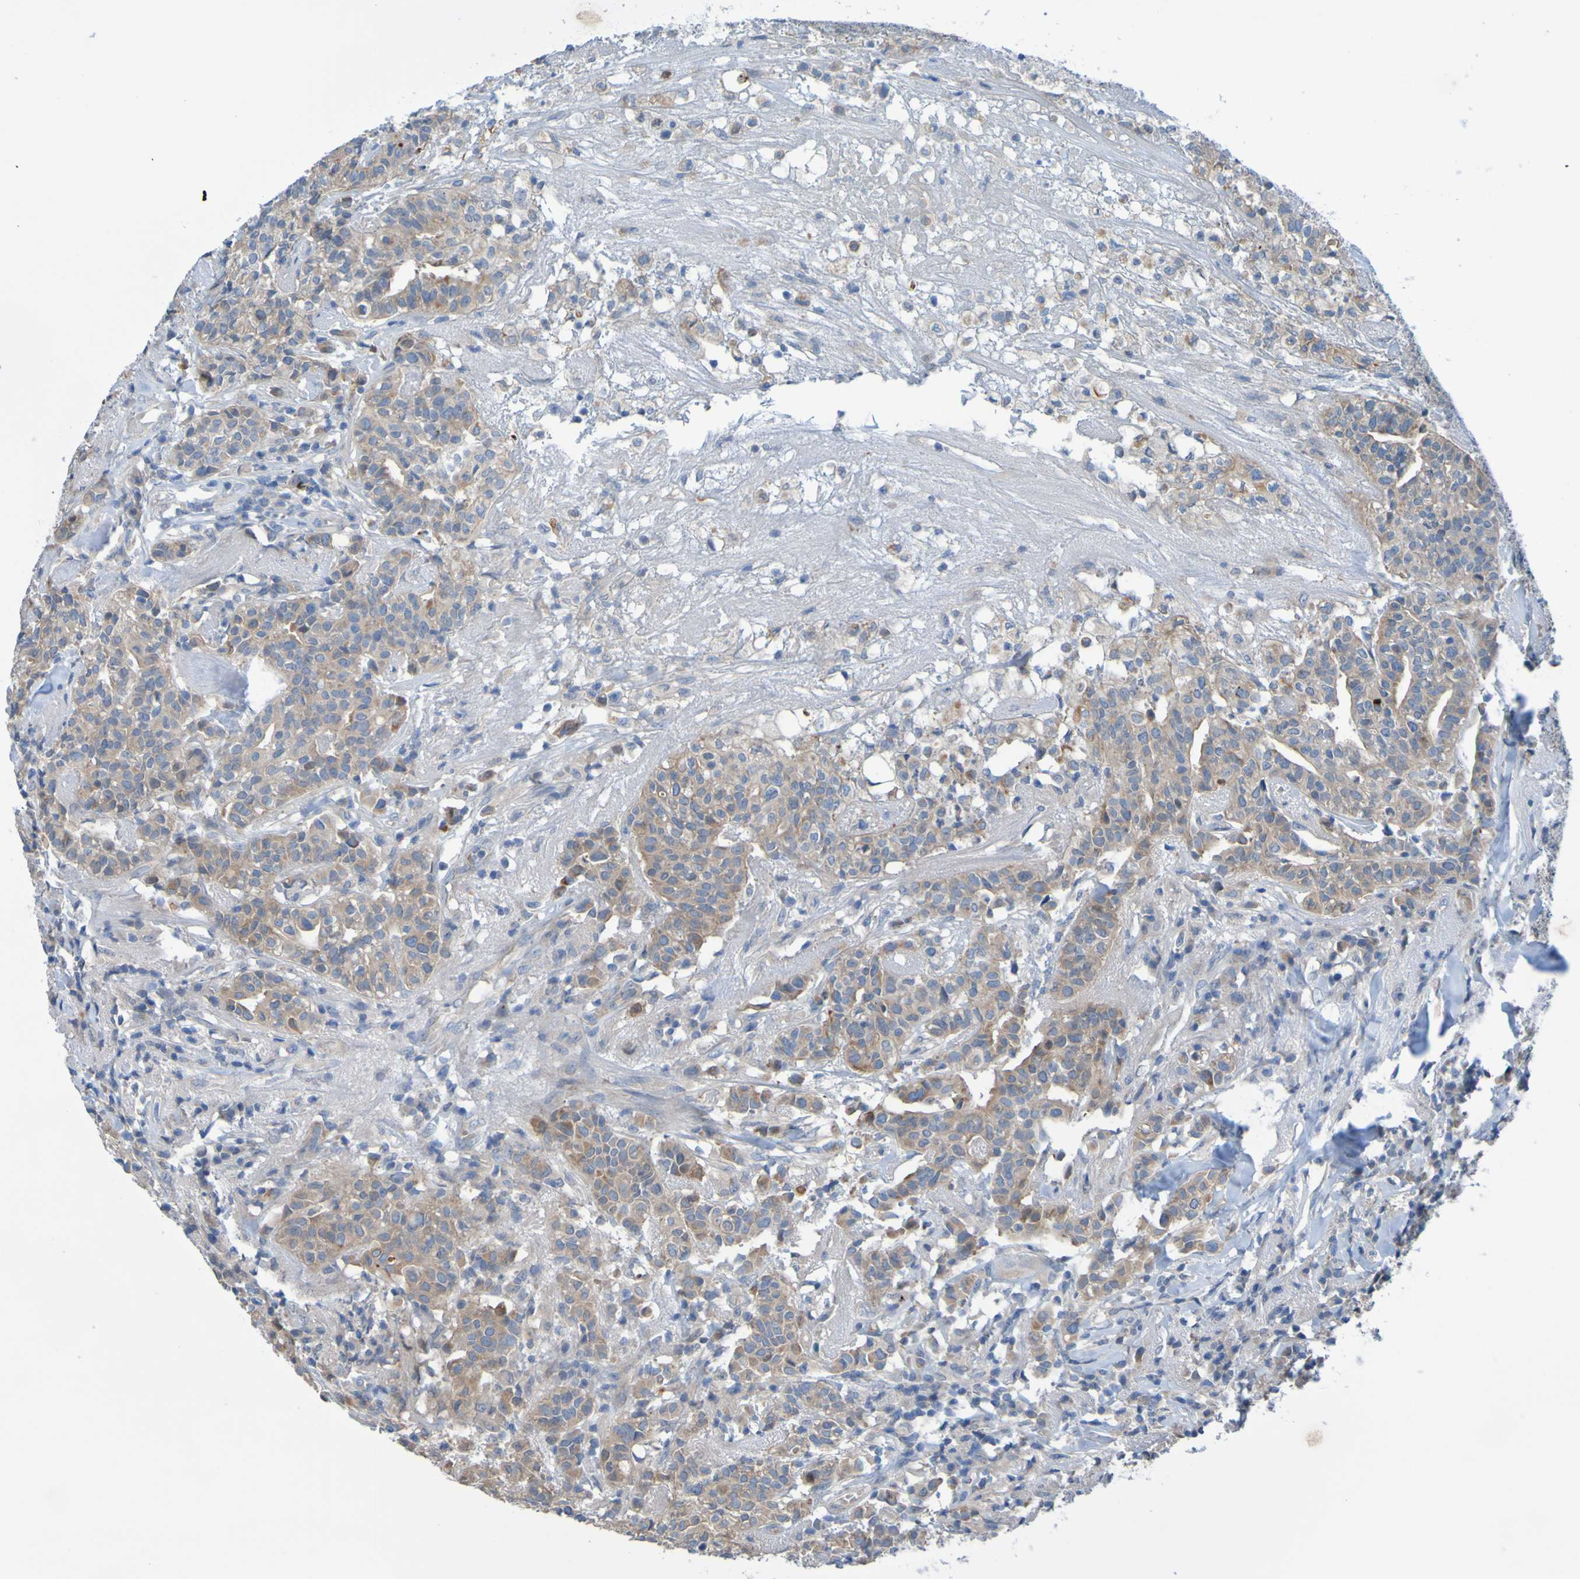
{"staining": {"intensity": "weak", "quantity": ">75%", "location": "cytoplasmic/membranous"}, "tissue": "head and neck cancer", "cell_type": "Tumor cells", "image_type": "cancer", "snomed": [{"axis": "morphology", "description": "Adenocarcinoma, NOS"}, {"axis": "topography", "description": "Salivary gland"}, {"axis": "topography", "description": "Head-Neck"}], "caption": "Immunohistochemistry micrograph of human adenocarcinoma (head and neck) stained for a protein (brown), which exhibits low levels of weak cytoplasmic/membranous positivity in about >75% of tumor cells.", "gene": "NPRL3", "patient": {"sex": "female", "age": 65}}